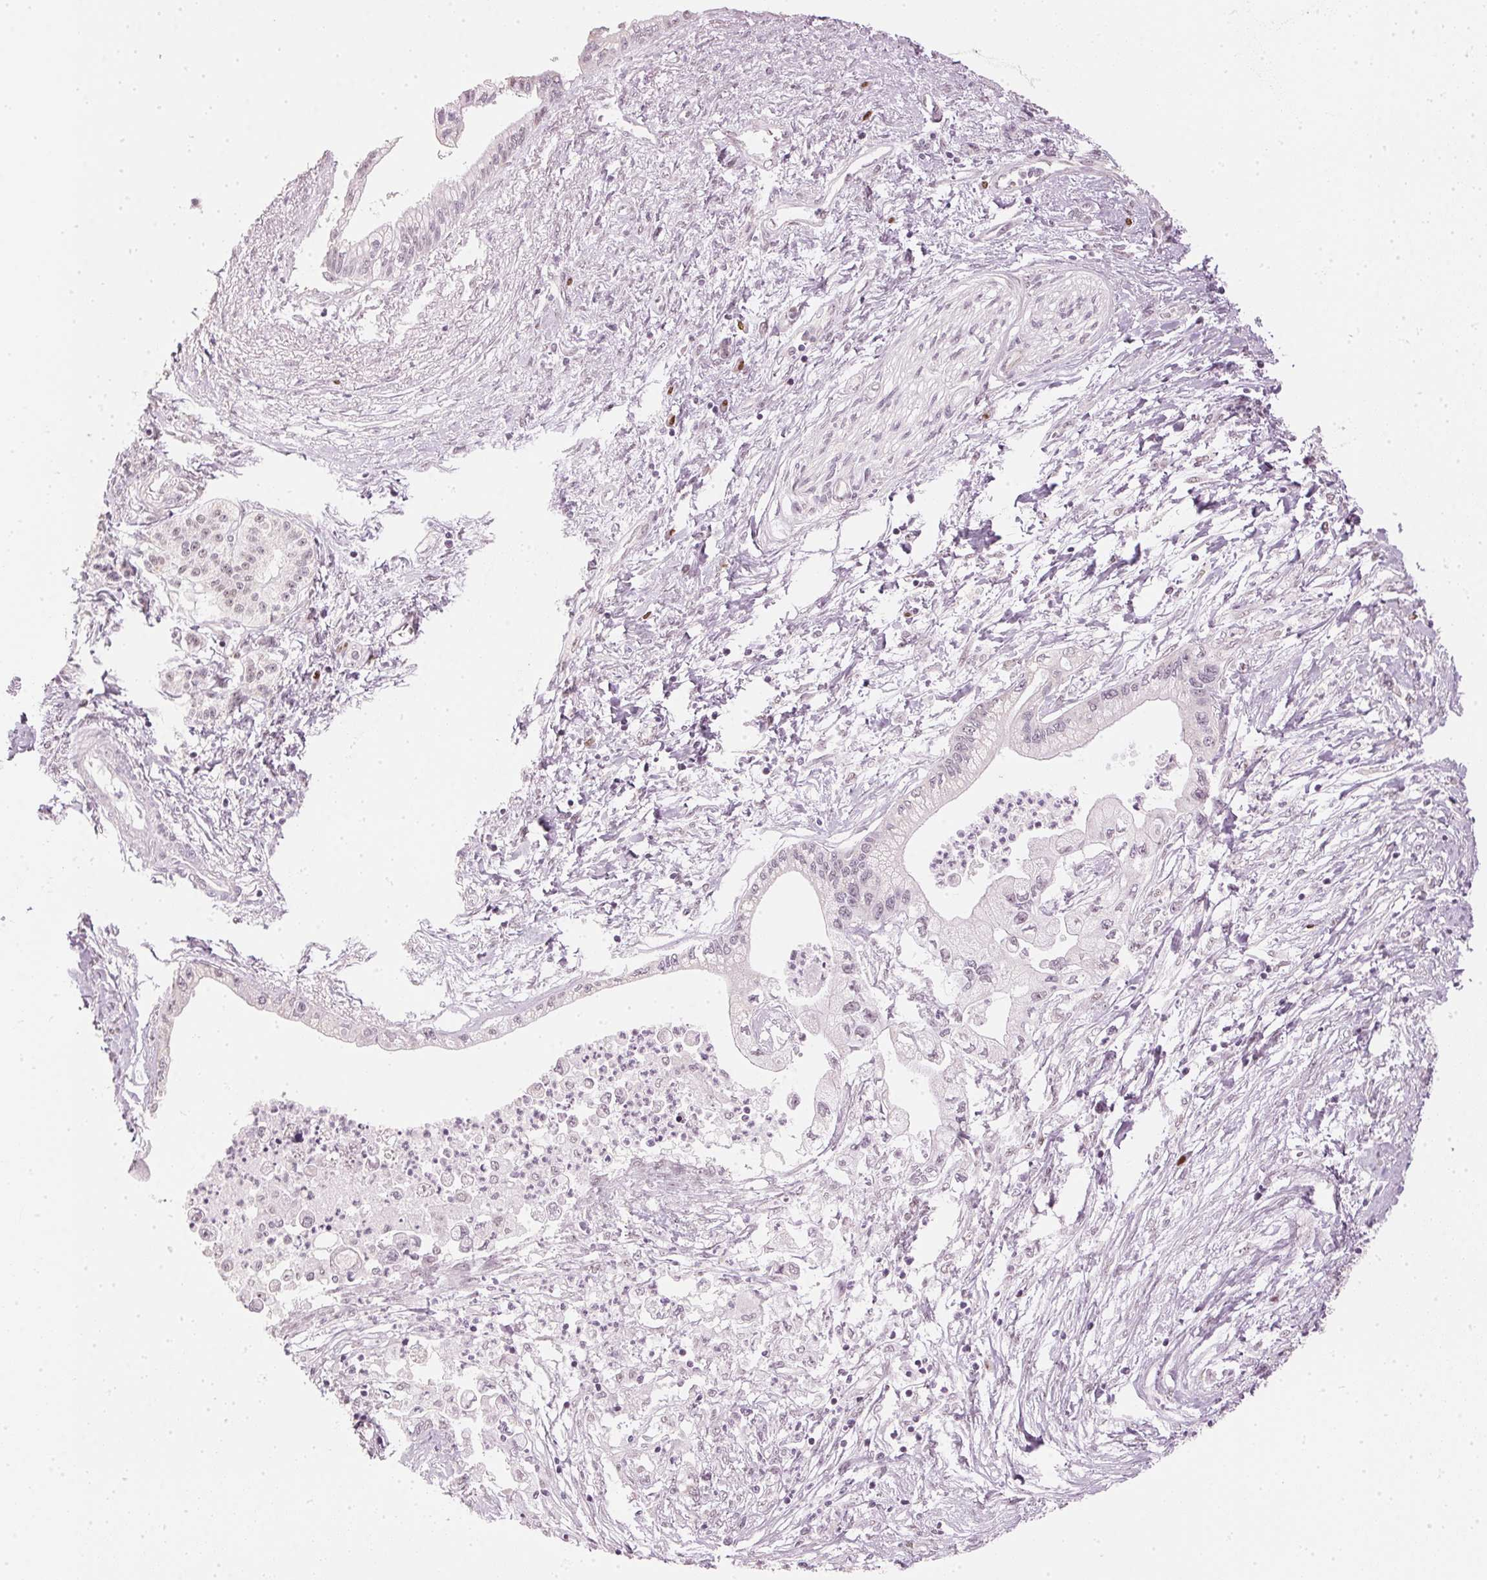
{"staining": {"intensity": "negative", "quantity": "none", "location": "none"}, "tissue": "pancreatic cancer", "cell_type": "Tumor cells", "image_type": "cancer", "snomed": [{"axis": "morphology", "description": "Adenocarcinoma, NOS"}, {"axis": "topography", "description": "Pancreas"}], "caption": "An immunohistochemistry micrograph of pancreatic adenocarcinoma is shown. There is no staining in tumor cells of pancreatic adenocarcinoma.", "gene": "SLC39A3", "patient": {"sex": "male", "age": 61}}